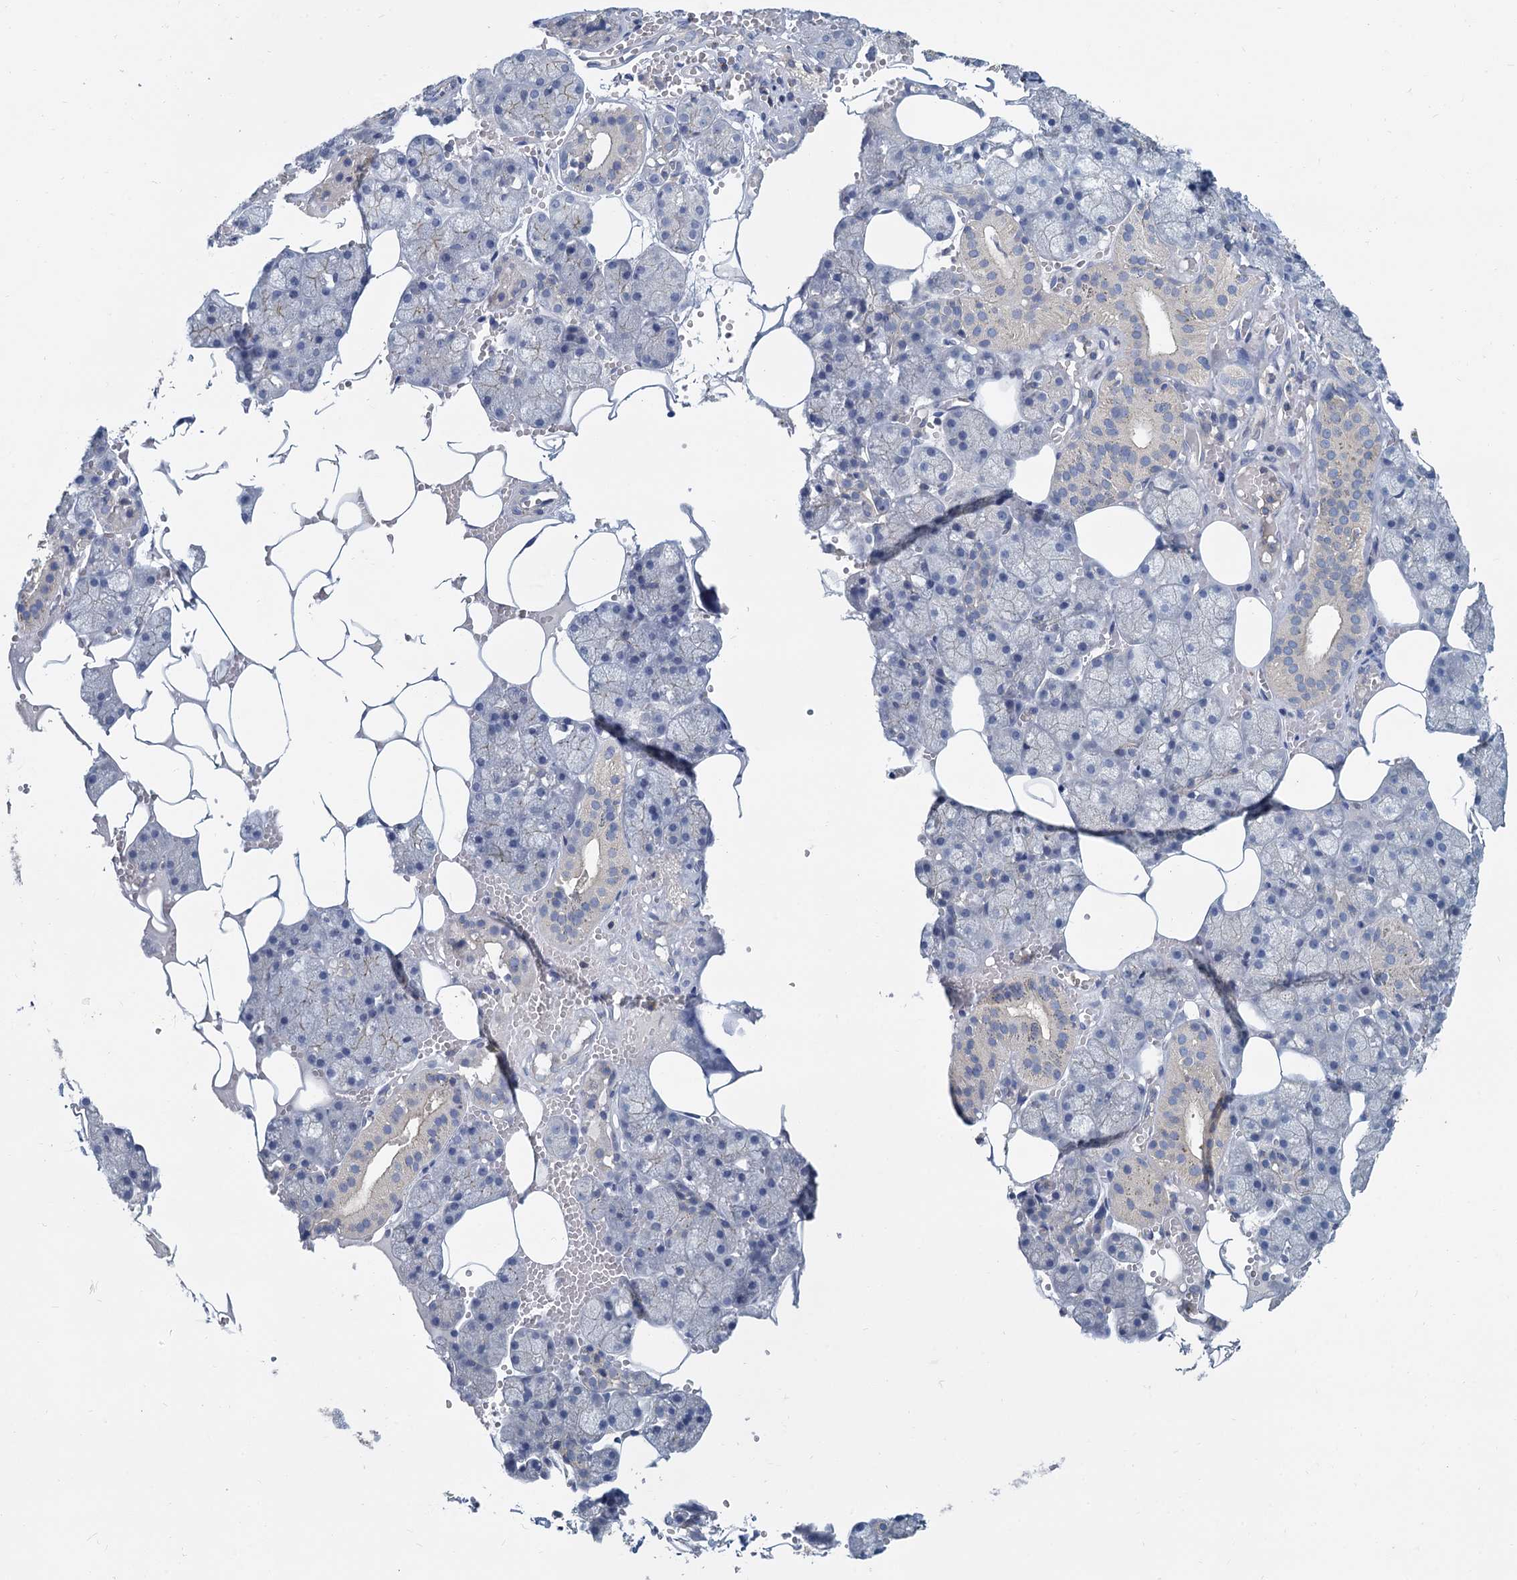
{"staining": {"intensity": "weak", "quantity": "<25%", "location": "cytoplasmic/membranous"}, "tissue": "salivary gland", "cell_type": "Glandular cells", "image_type": "normal", "snomed": [{"axis": "morphology", "description": "Normal tissue, NOS"}, {"axis": "topography", "description": "Salivary gland"}], "caption": "Human salivary gland stained for a protein using immunohistochemistry (IHC) demonstrates no staining in glandular cells.", "gene": "ACSM3", "patient": {"sex": "male", "age": 62}}